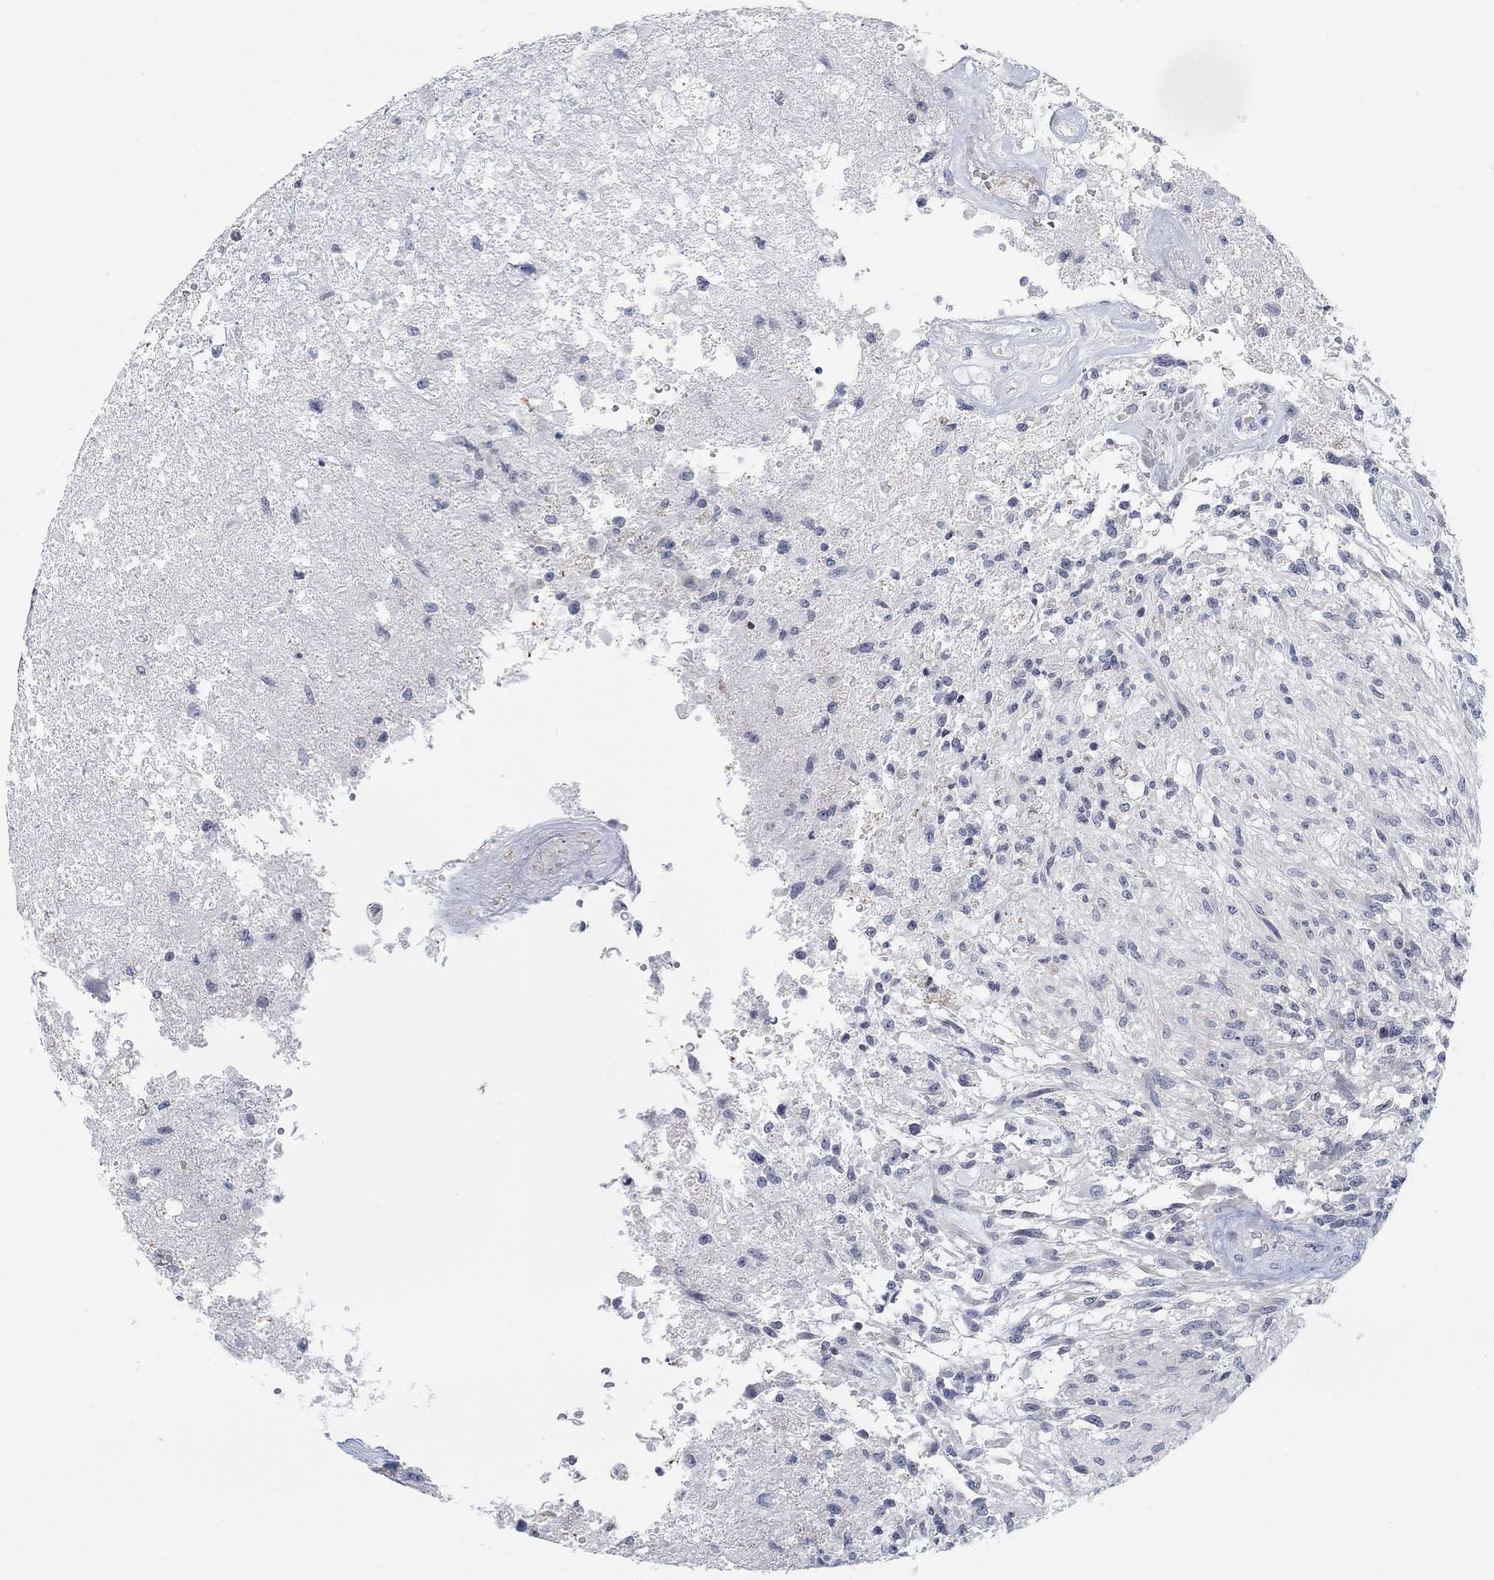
{"staining": {"intensity": "negative", "quantity": "none", "location": "none"}, "tissue": "glioma", "cell_type": "Tumor cells", "image_type": "cancer", "snomed": [{"axis": "morphology", "description": "Glioma, malignant, High grade"}, {"axis": "topography", "description": "Brain"}], "caption": "An image of human malignant glioma (high-grade) is negative for staining in tumor cells.", "gene": "ATP6V1E2", "patient": {"sex": "male", "age": 56}}